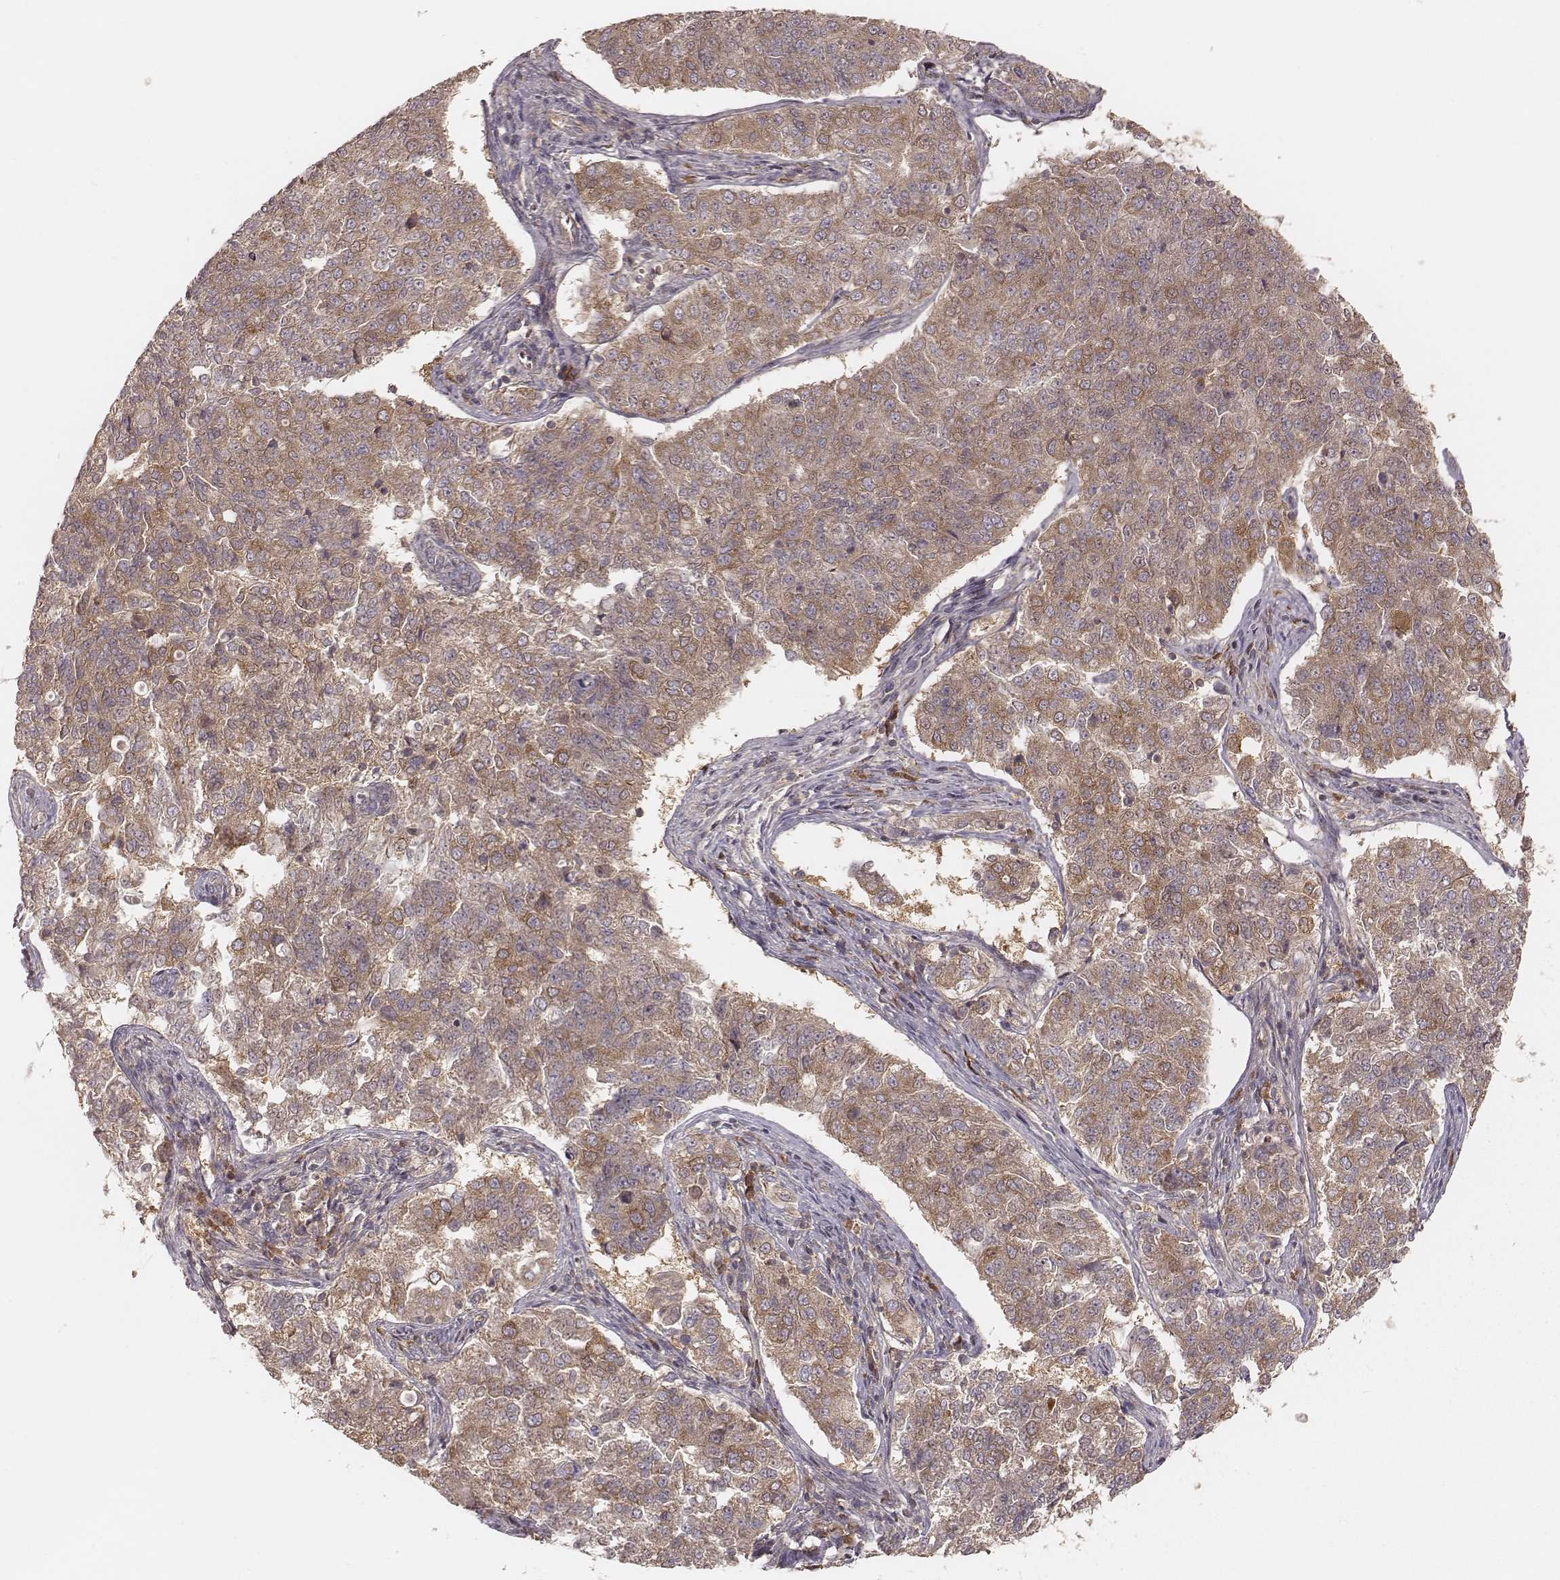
{"staining": {"intensity": "weak", "quantity": ">75%", "location": "cytoplasmic/membranous"}, "tissue": "endometrial cancer", "cell_type": "Tumor cells", "image_type": "cancer", "snomed": [{"axis": "morphology", "description": "Adenocarcinoma, NOS"}, {"axis": "topography", "description": "Endometrium"}], "caption": "A micrograph of human endometrial cancer stained for a protein reveals weak cytoplasmic/membranous brown staining in tumor cells.", "gene": "CARS1", "patient": {"sex": "female", "age": 43}}